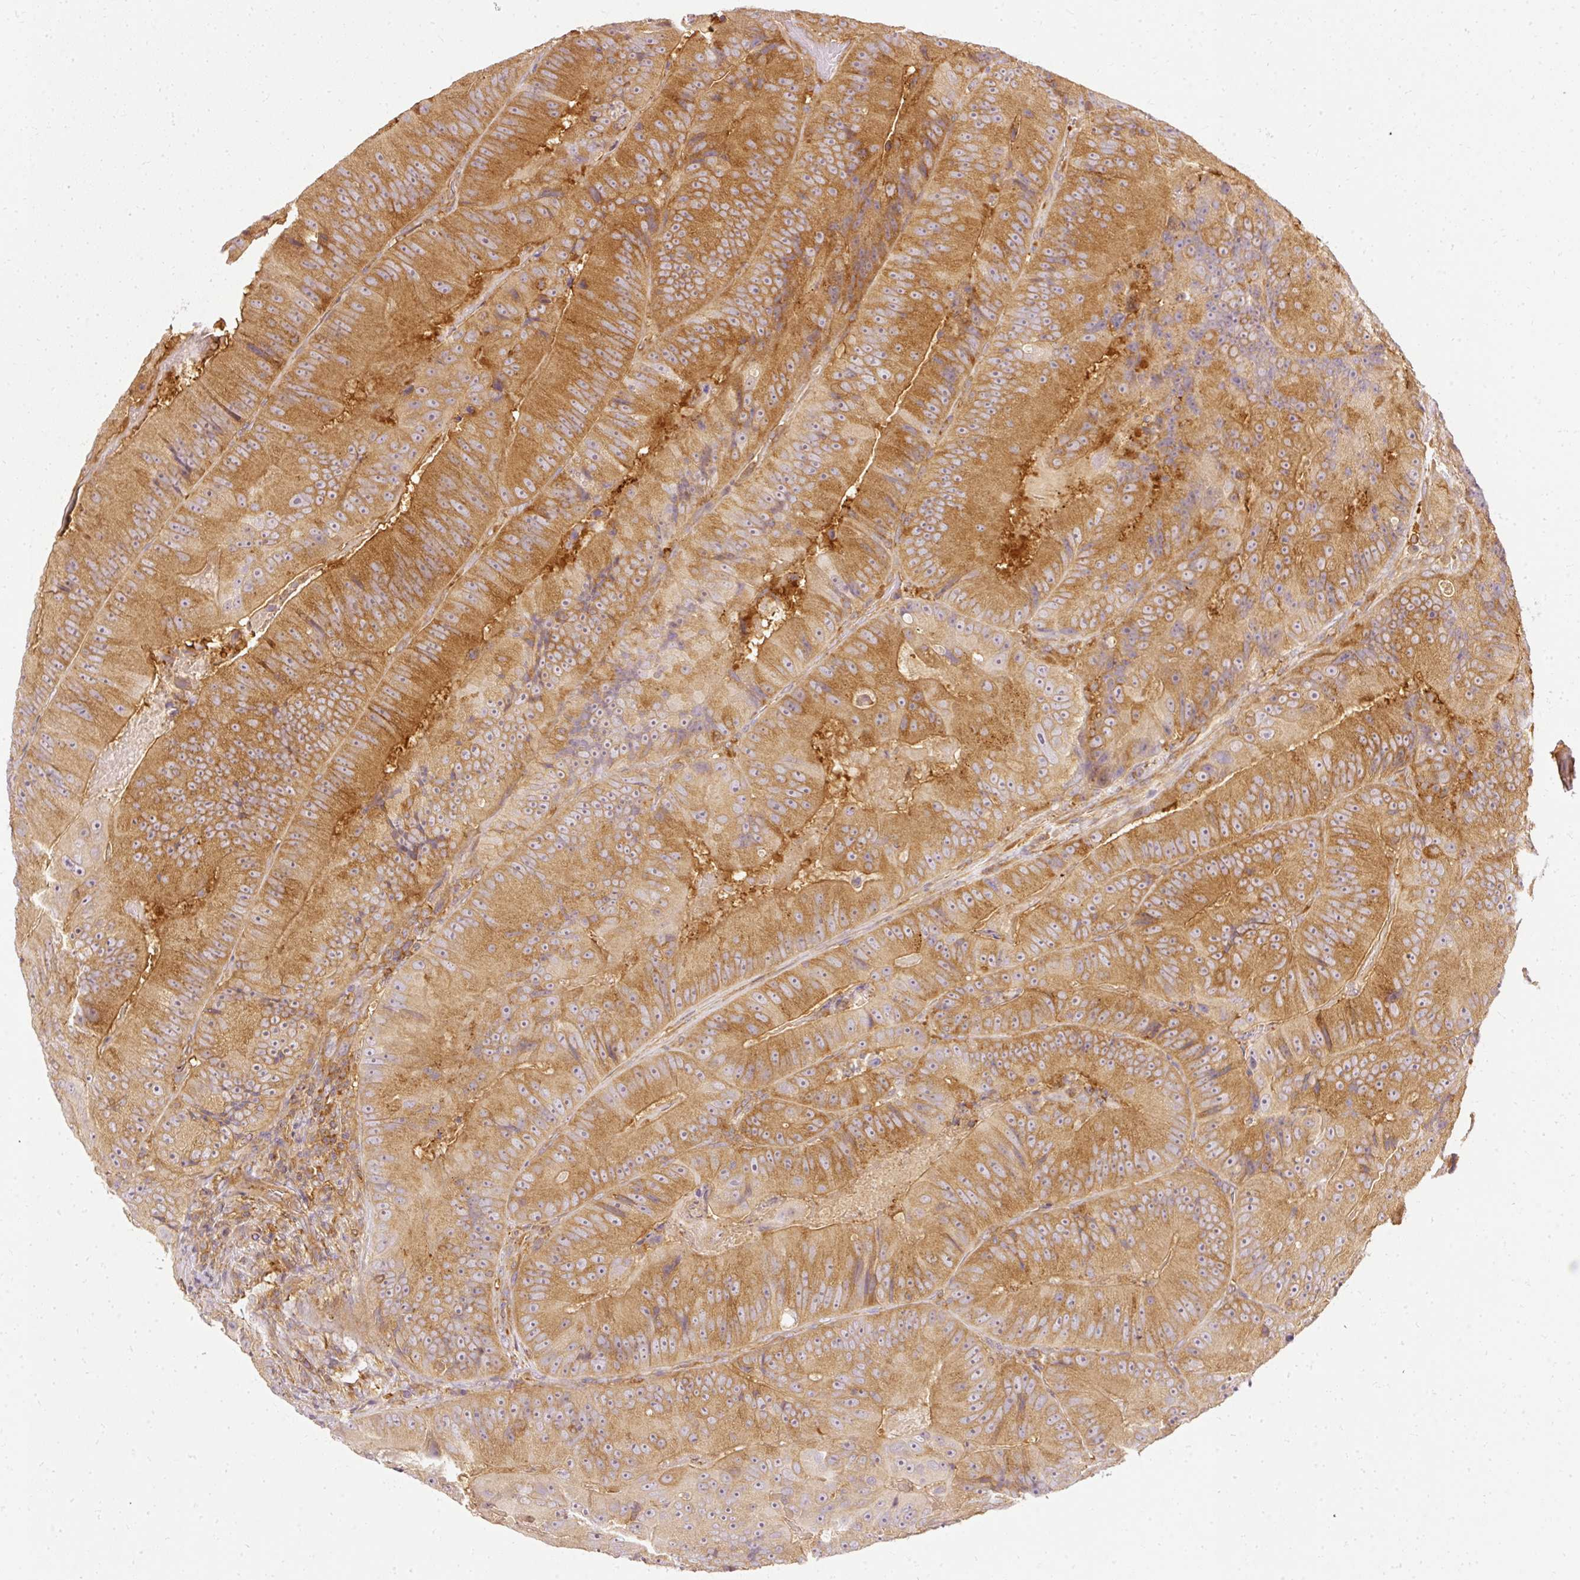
{"staining": {"intensity": "moderate", "quantity": ">75%", "location": "cytoplasmic/membranous"}, "tissue": "colorectal cancer", "cell_type": "Tumor cells", "image_type": "cancer", "snomed": [{"axis": "morphology", "description": "Adenocarcinoma, NOS"}, {"axis": "topography", "description": "Colon"}], "caption": "Protein staining shows moderate cytoplasmic/membranous expression in about >75% of tumor cells in colorectal adenocarcinoma.", "gene": "ARMH3", "patient": {"sex": "female", "age": 86}}